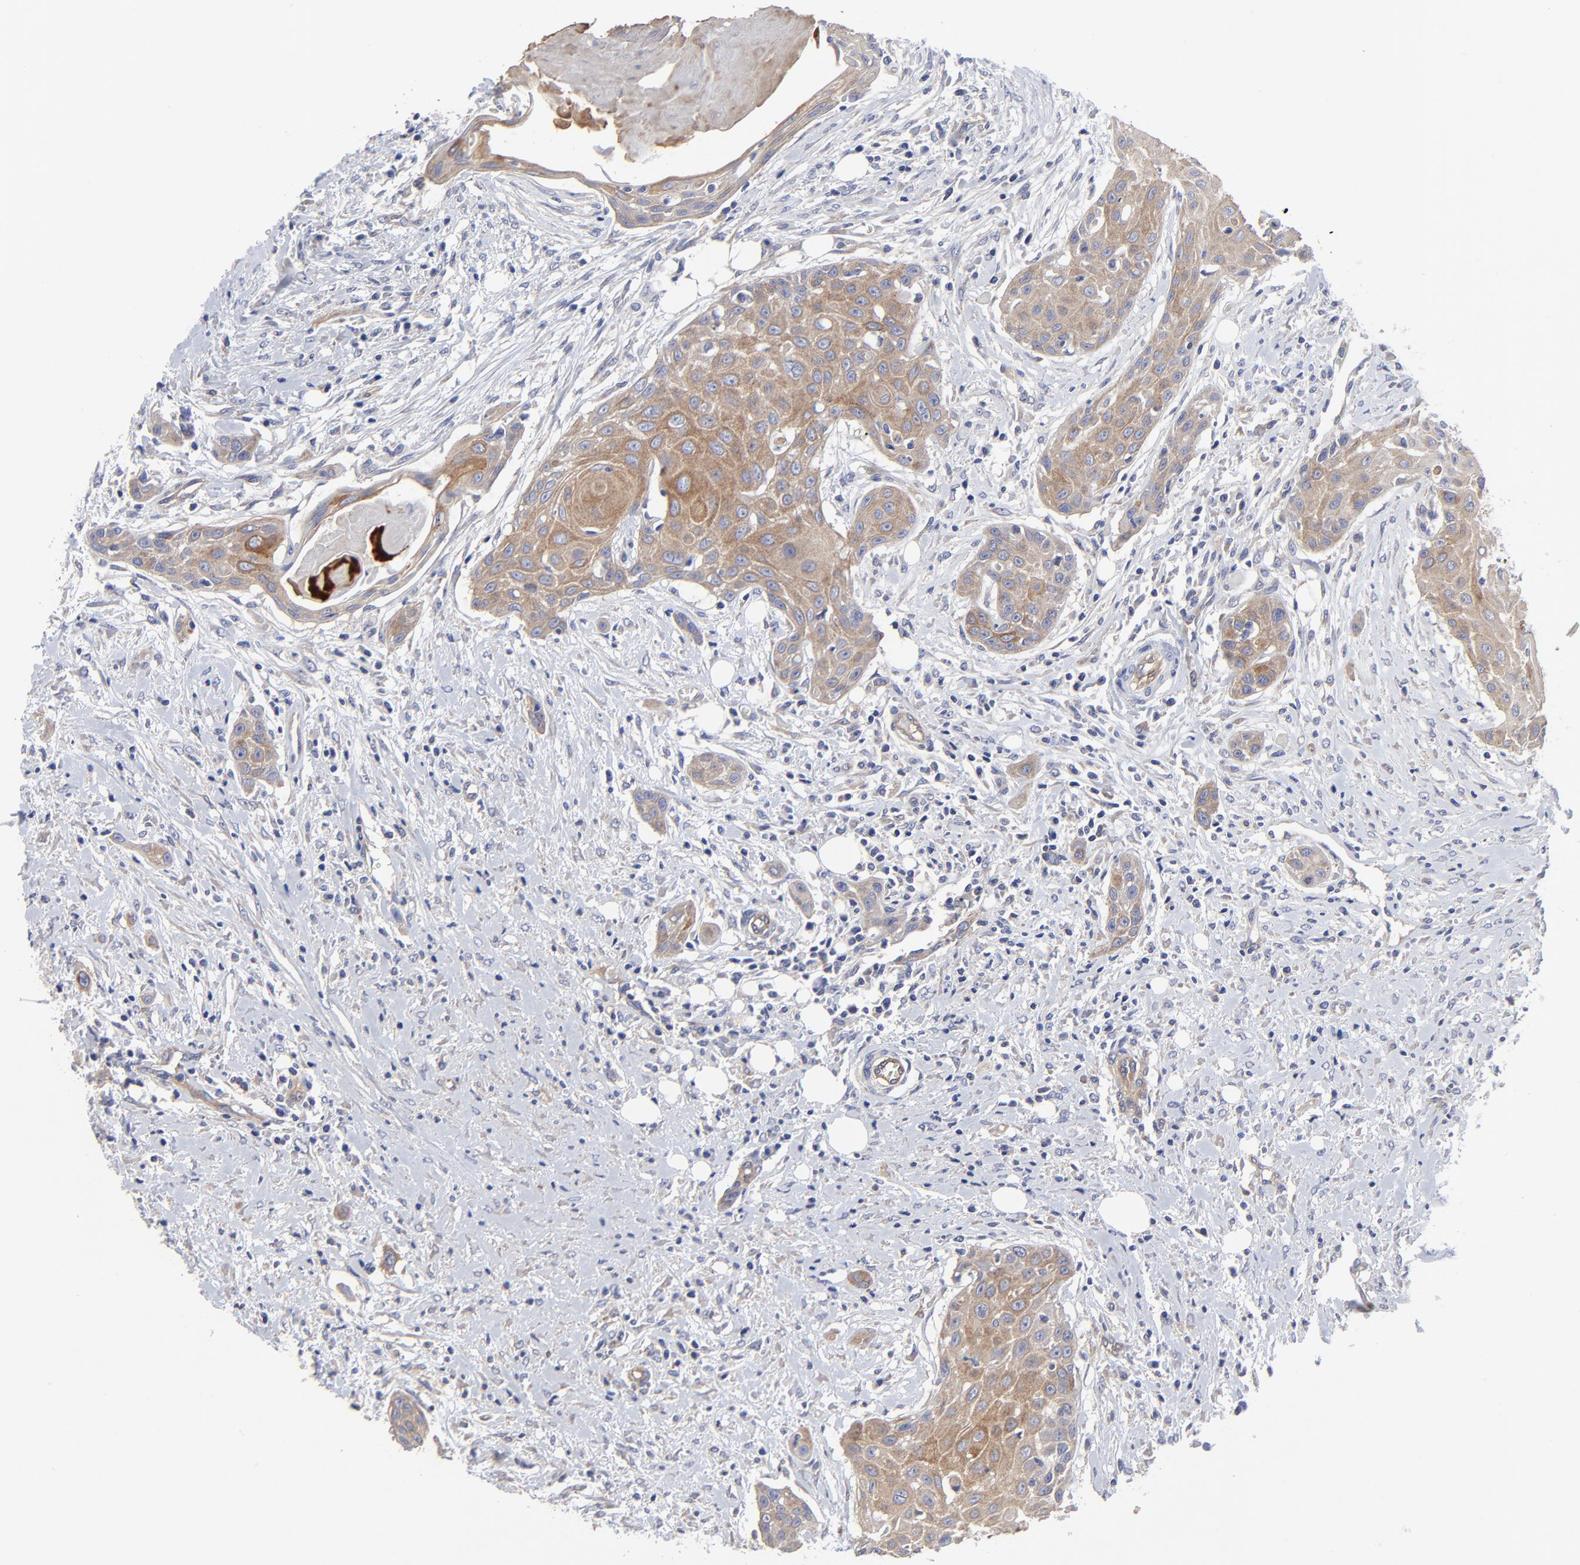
{"staining": {"intensity": "moderate", "quantity": ">75%", "location": "cytoplasmic/membranous"}, "tissue": "head and neck cancer", "cell_type": "Tumor cells", "image_type": "cancer", "snomed": [{"axis": "morphology", "description": "Squamous cell carcinoma, NOS"}, {"axis": "morphology", "description": "Squamous cell carcinoma, metastatic, NOS"}, {"axis": "topography", "description": "Lymph node"}, {"axis": "topography", "description": "Salivary gland"}, {"axis": "topography", "description": "Head-Neck"}], "caption": "Metastatic squamous cell carcinoma (head and neck) stained with a protein marker exhibits moderate staining in tumor cells.", "gene": "SULF2", "patient": {"sex": "female", "age": 74}}